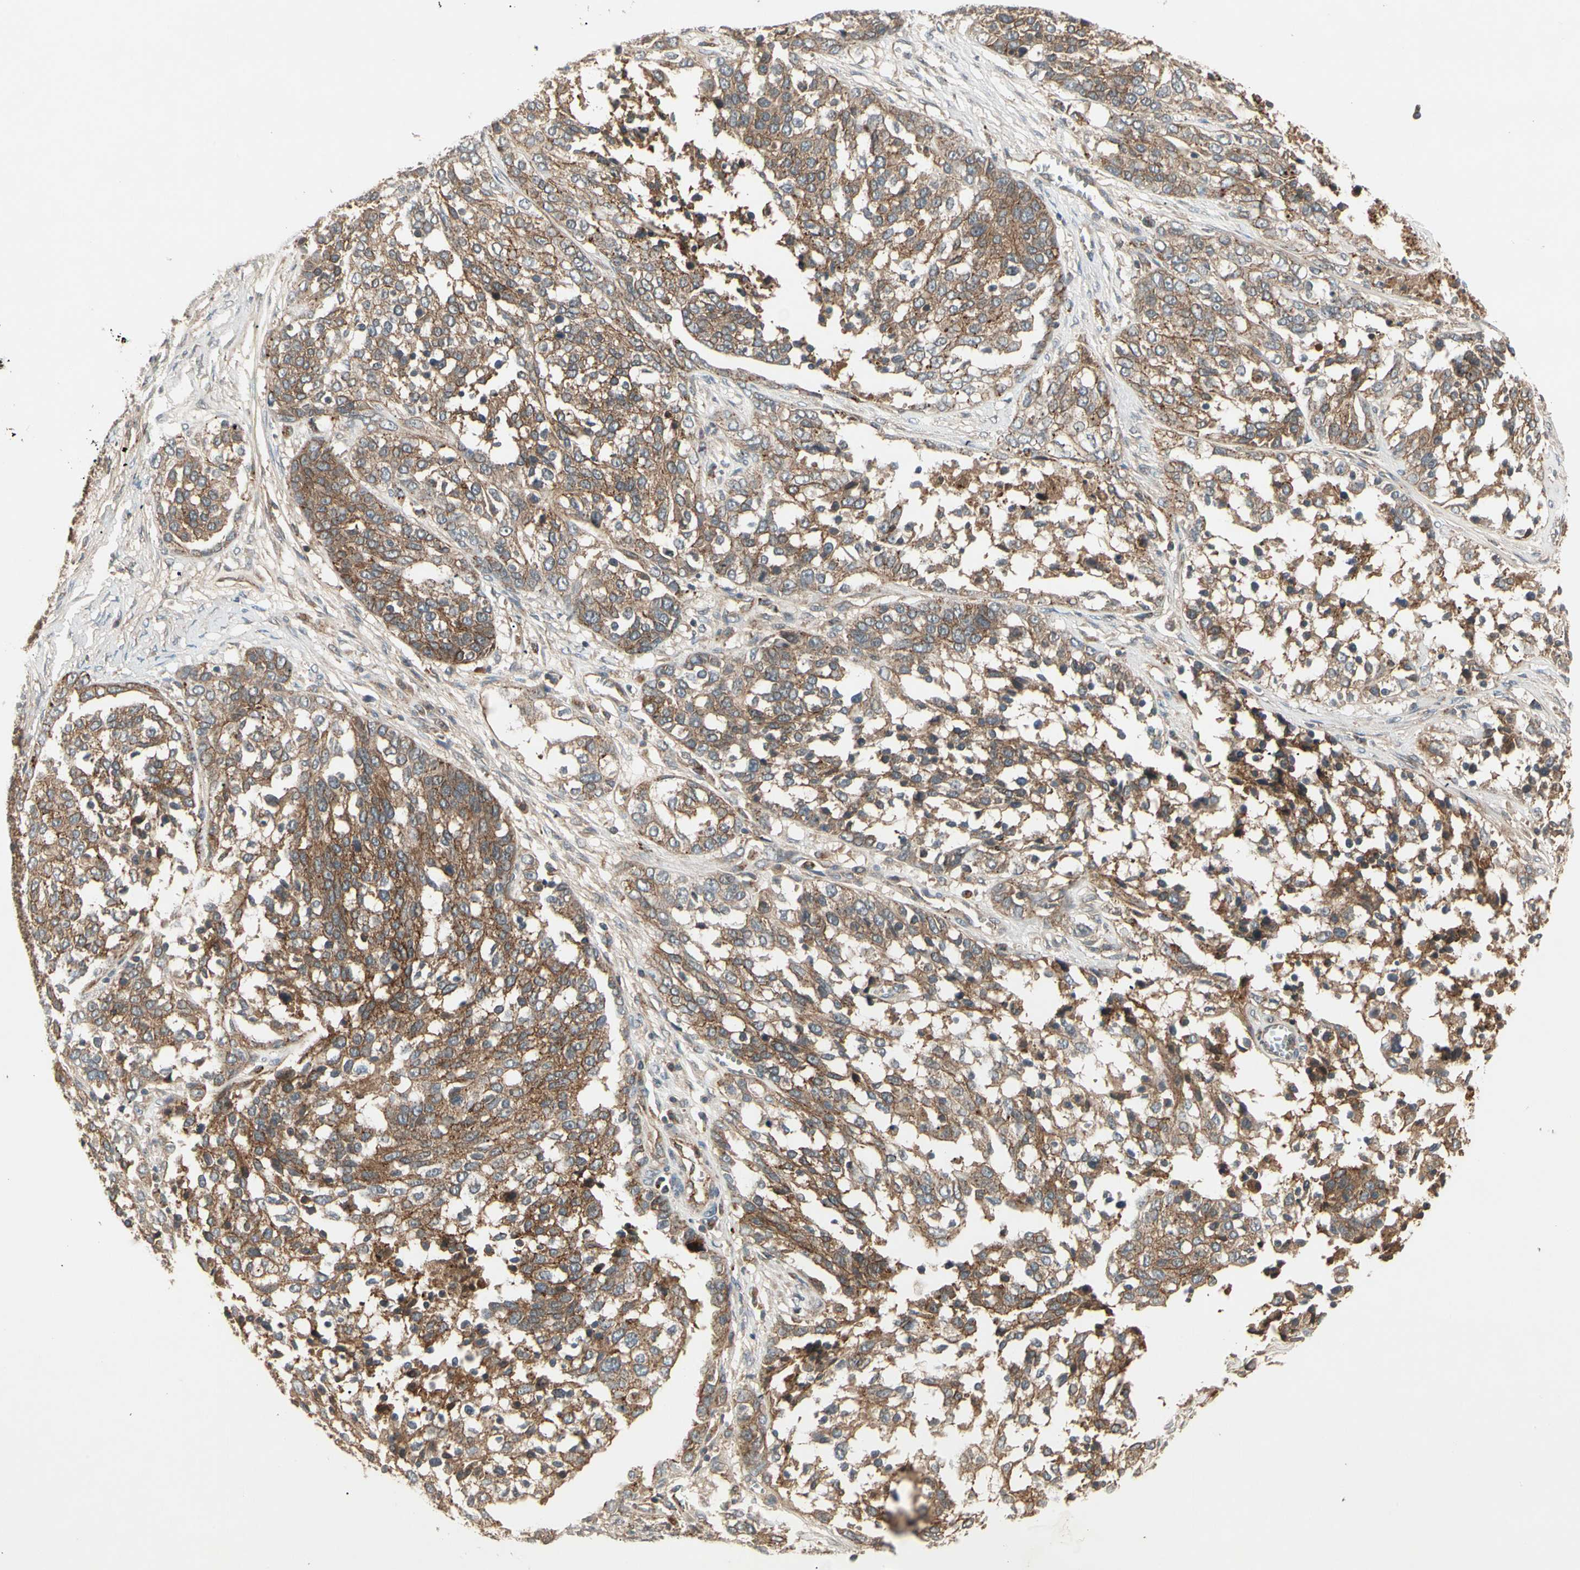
{"staining": {"intensity": "moderate", "quantity": ">75%", "location": "cytoplasmic/membranous"}, "tissue": "ovarian cancer", "cell_type": "Tumor cells", "image_type": "cancer", "snomed": [{"axis": "morphology", "description": "Cystadenocarcinoma, serous, NOS"}, {"axis": "topography", "description": "Ovary"}], "caption": "Protein staining reveals moderate cytoplasmic/membranous staining in approximately >75% of tumor cells in serous cystadenocarcinoma (ovarian). (Stains: DAB (3,3'-diaminobenzidine) in brown, nuclei in blue, Microscopy: brightfield microscopy at high magnification).", "gene": "FLOT1", "patient": {"sex": "female", "age": 44}}